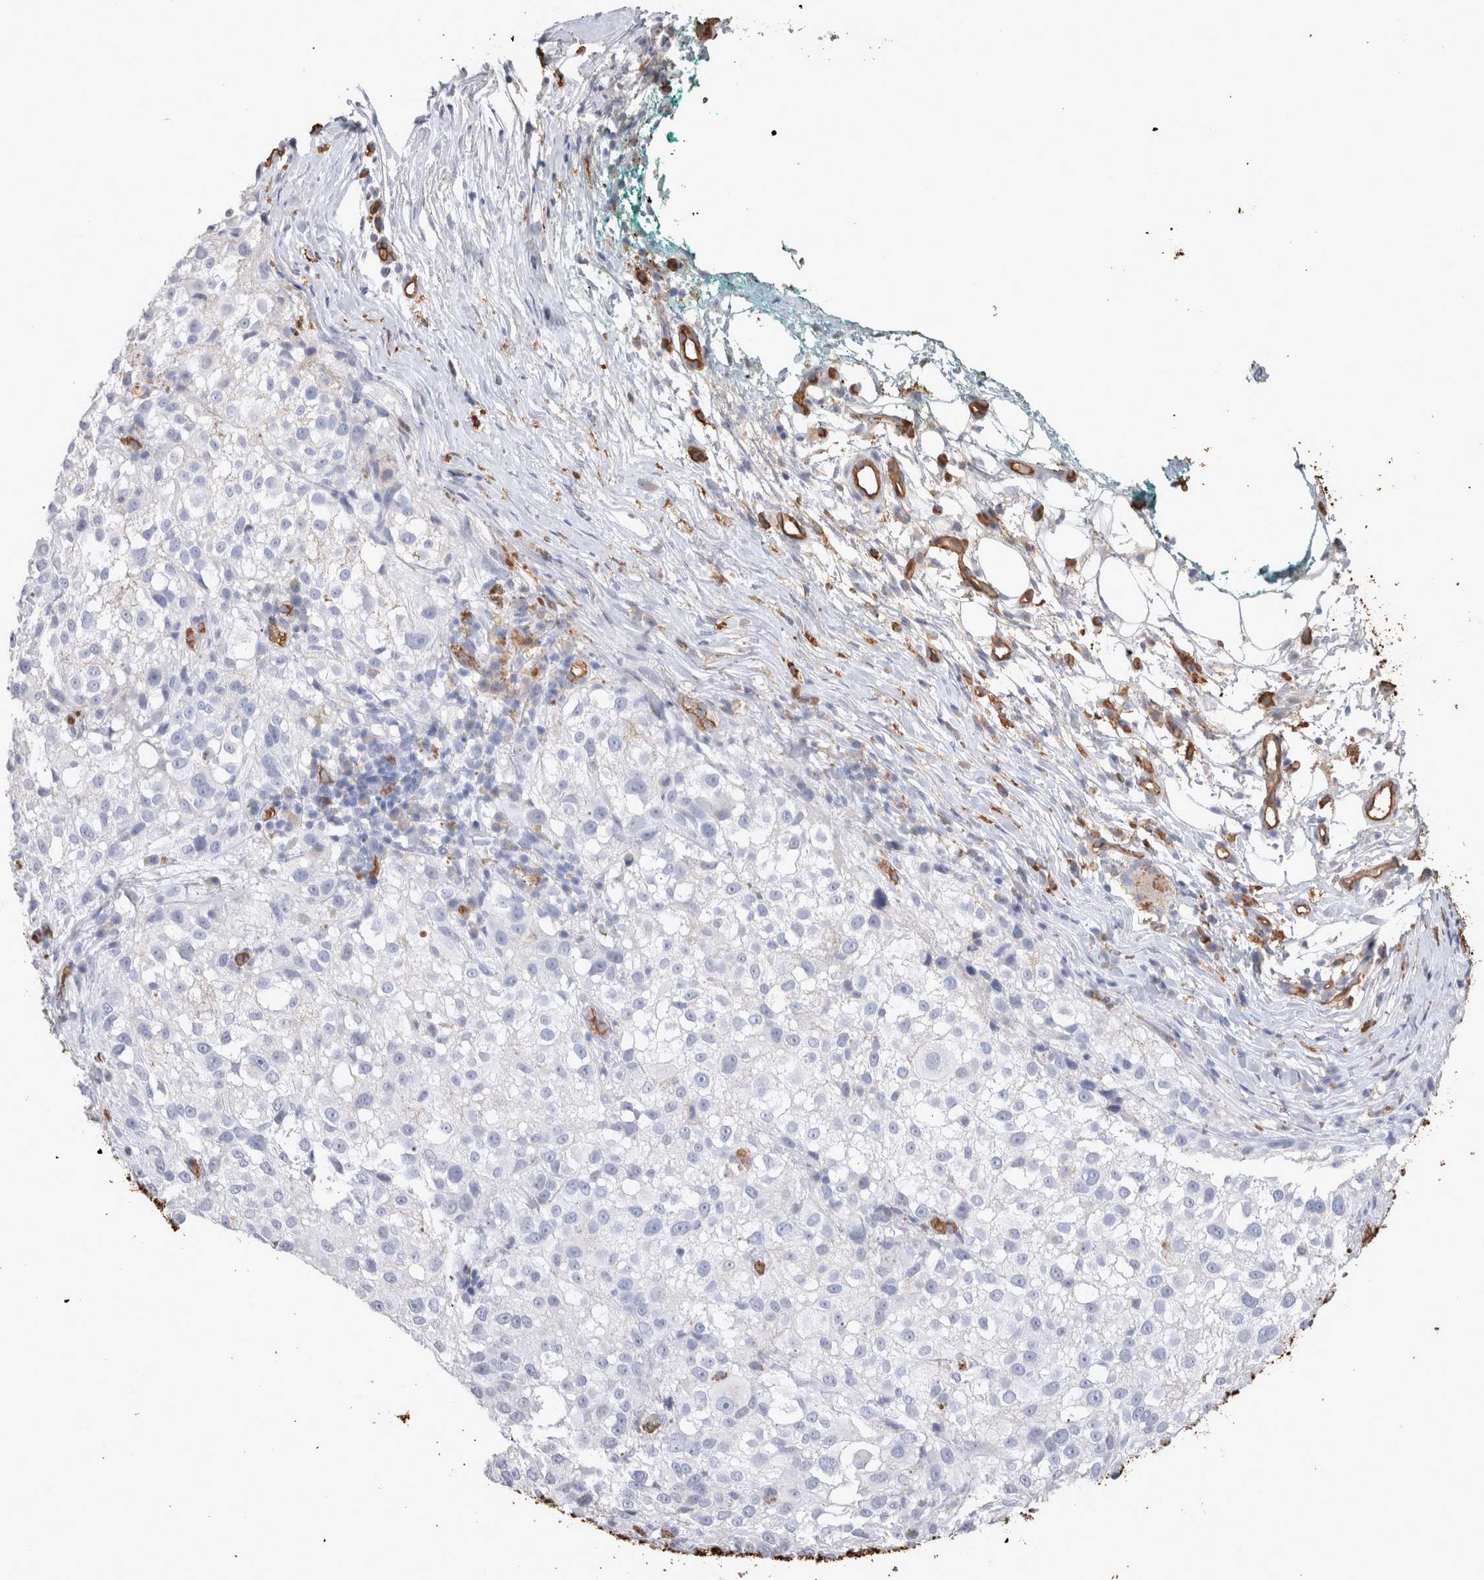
{"staining": {"intensity": "negative", "quantity": "none", "location": "none"}, "tissue": "melanoma", "cell_type": "Tumor cells", "image_type": "cancer", "snomed": [{"axis": "morphology", "description": "Necrosis, NOS"}, {"axis": "morphology", "description": "Malignant melanoma, NOS"}, {"axis": "topography", "description": "Skin"}], "caption": "Photomicrograph shows no protein positivity in tumor cells of malignant melanoma tissue.", "gene": "IL17RC", "patient": {"sex": "female", "age": 87}}